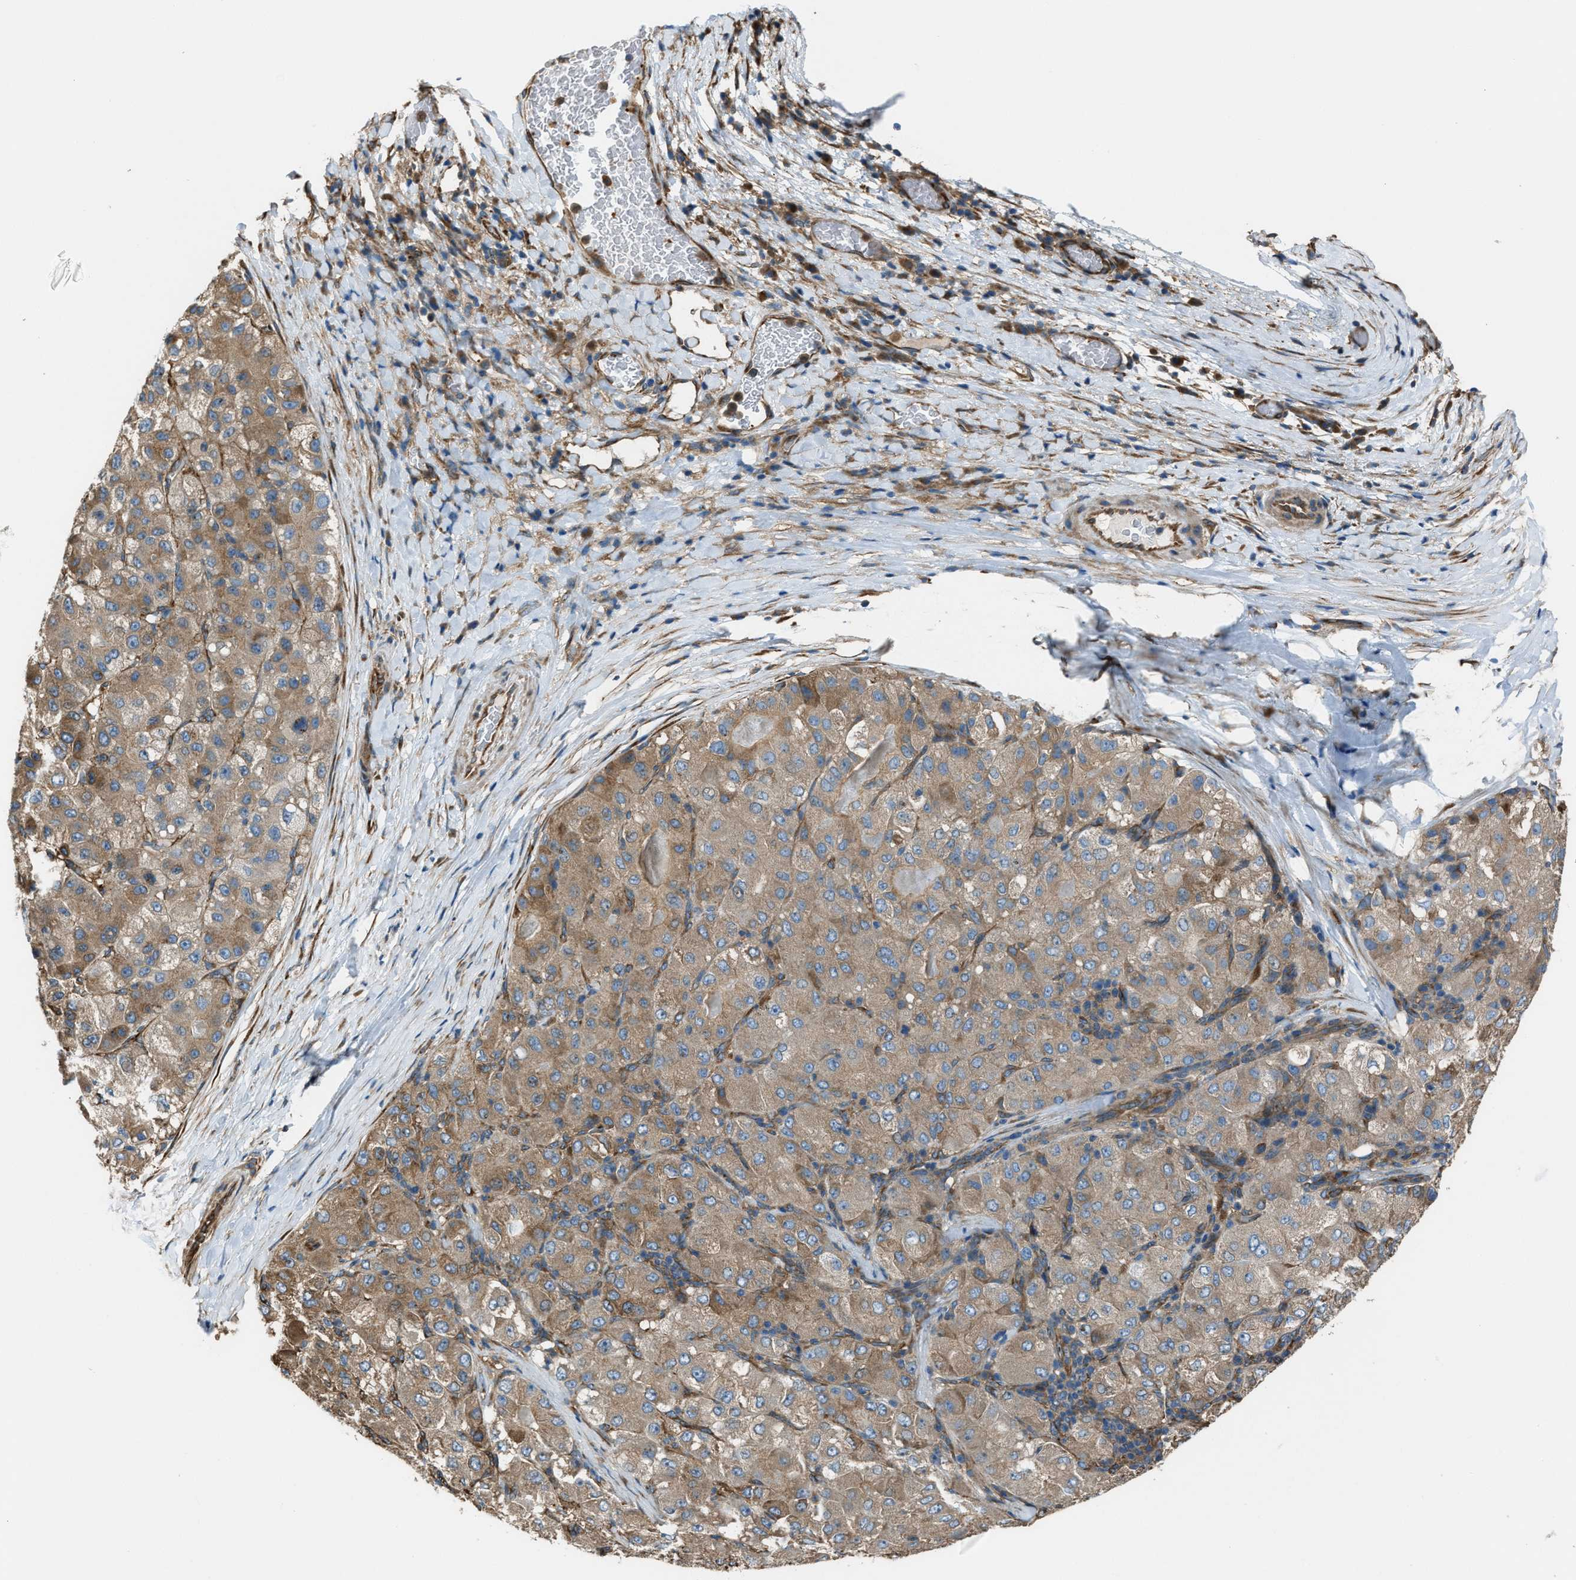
{"staining": {"intensity": "moderate", "quantity": ">75%", "location": "cytoplasmic/membranous"}, "tissue": "liver cancer", "cell_type": "Tumor cells", "image_type": "cancer", "snomed": [{"axis": "morphology", "description": "Carcinoma, Hepatocellular, NOS"}, {"axis": "topography", "description": "Liver"}], "caption": "Immunohistochemistry staining of liver hepatocellular carcinoma, which reveals medium levels of moderate cytoplasmic/membranous expression in about >75% of tumor cells indicating moderate cytoplasmic/membranous protein positivity. The staining was performed using DAB (brown) for protein detection and nuclei were counterstained in hematoxylin (blue).", "gene": "TRPC1", "patient": {"sex": "male", "age": 80}}